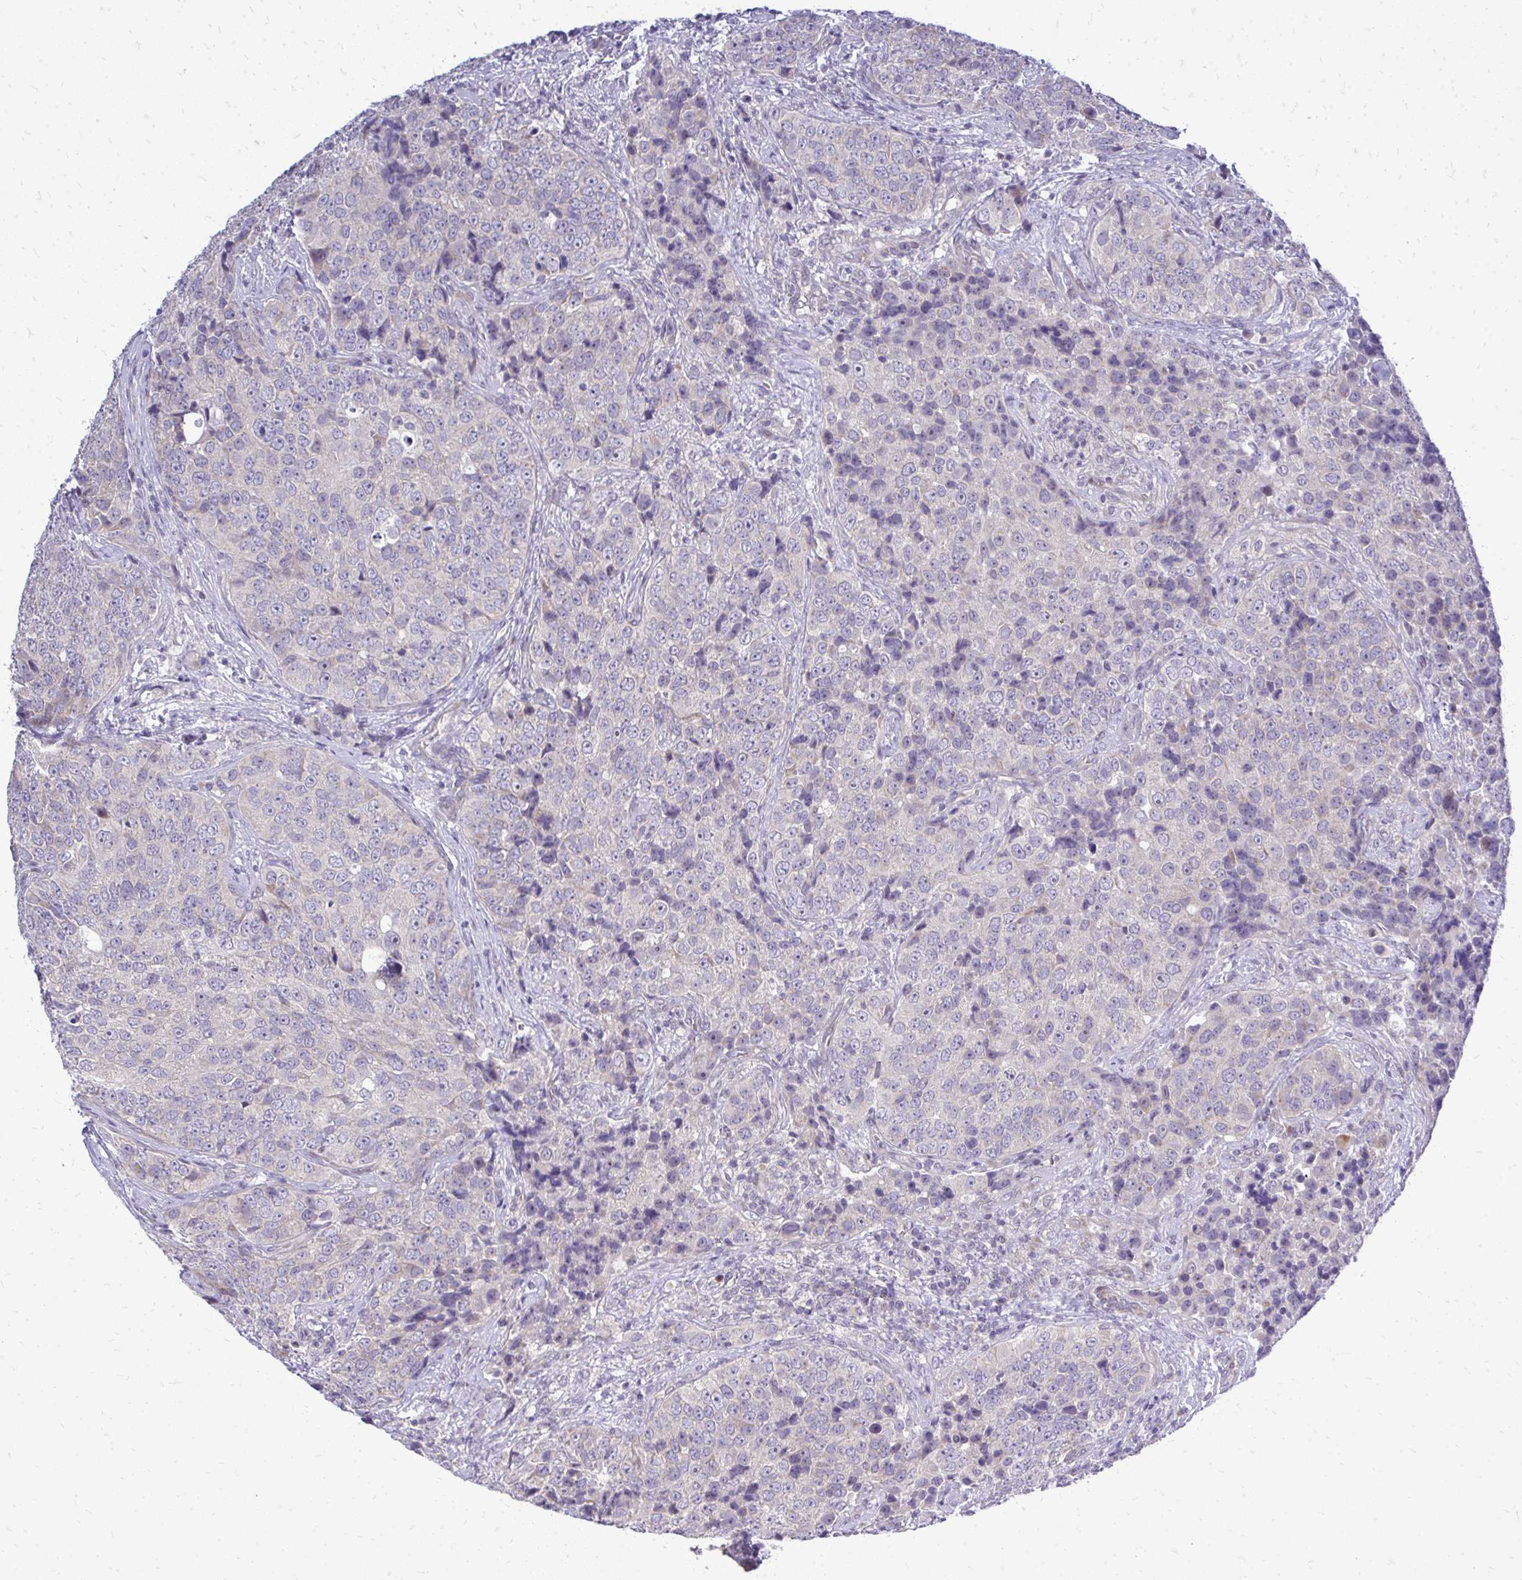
{"staining": {"intensity": "negative", "quantity": "none", "location": "none"}, "tissue": "urothelial cancer", "cell_type": "Tumor cells", "image_type": "cancer", "snomed": [{"axis": "morphology", "description": "Urothelial carcinoma, NOS"}, {"axis": "topography", "description": "Urinary bladder"}], "caption": "IHC of human transitional cell carcinoma shows no staining in tumor cells. The staining is performed using DAB brown chromogen with nuclei counter-stained in using hematoxylin.", "gene": "OR8D1", "patient": {"sex": "male", "age": 52}}